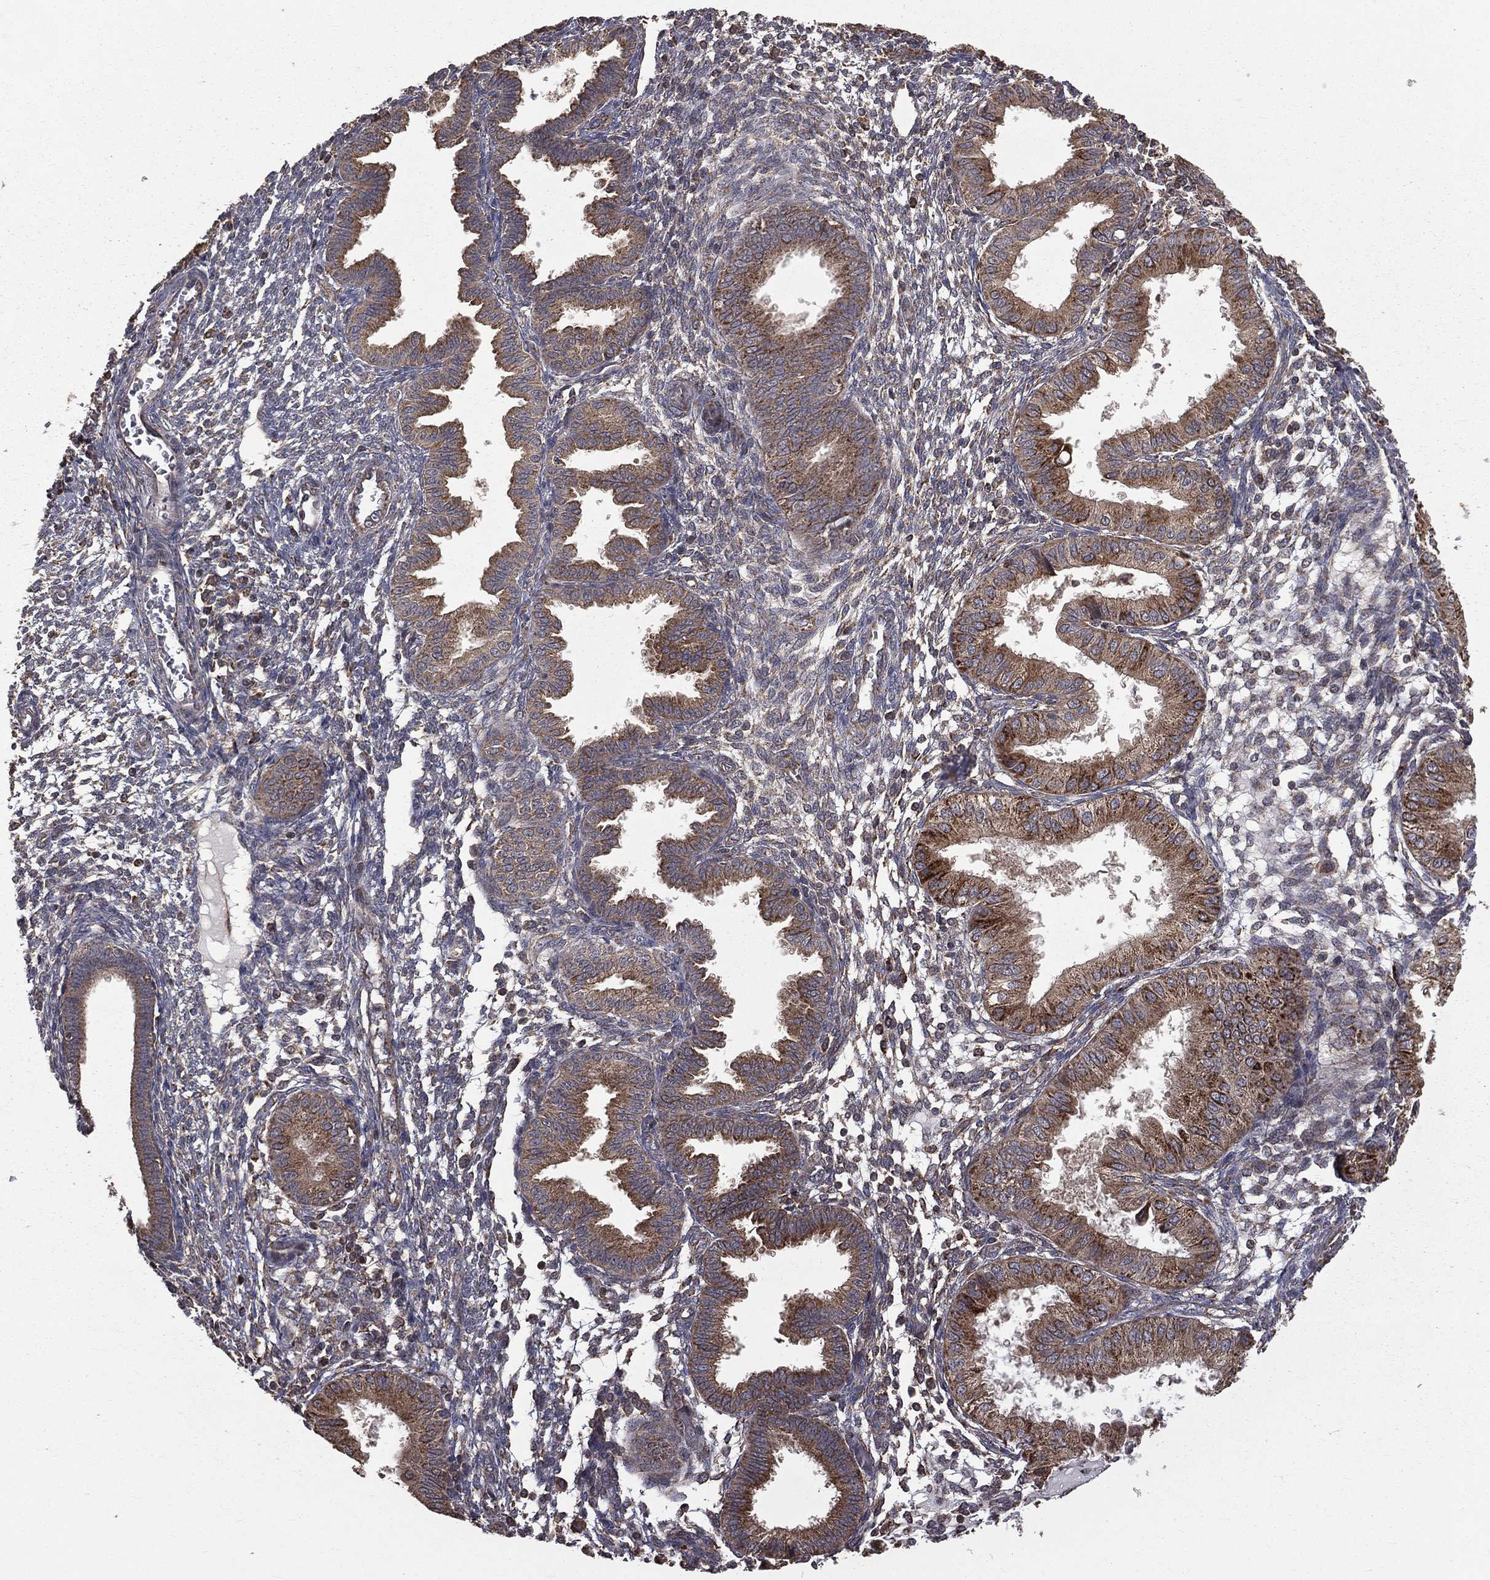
{"staining": {"intensity": "moderate", "quantity": "25%-75%", "location": "cytoplasmic/membranous"}, "tissue": "endometrium", "cell_type": "Cells in endometrial stroma", "image_type": "normal", "snomed": [{"axis": "morphology", "description": "Normal tissue, NOS"}, {"axis": "topography", "description": "Endometrium"}], "caption": "Cells in endometrial stroma exhibit moderate cytoplasmic/membranous staining in approximately 25%-75% of cells in unremarkable endometrium.", "gene": "OLFML1", "patient": {"sex": "female", "age": 43}}